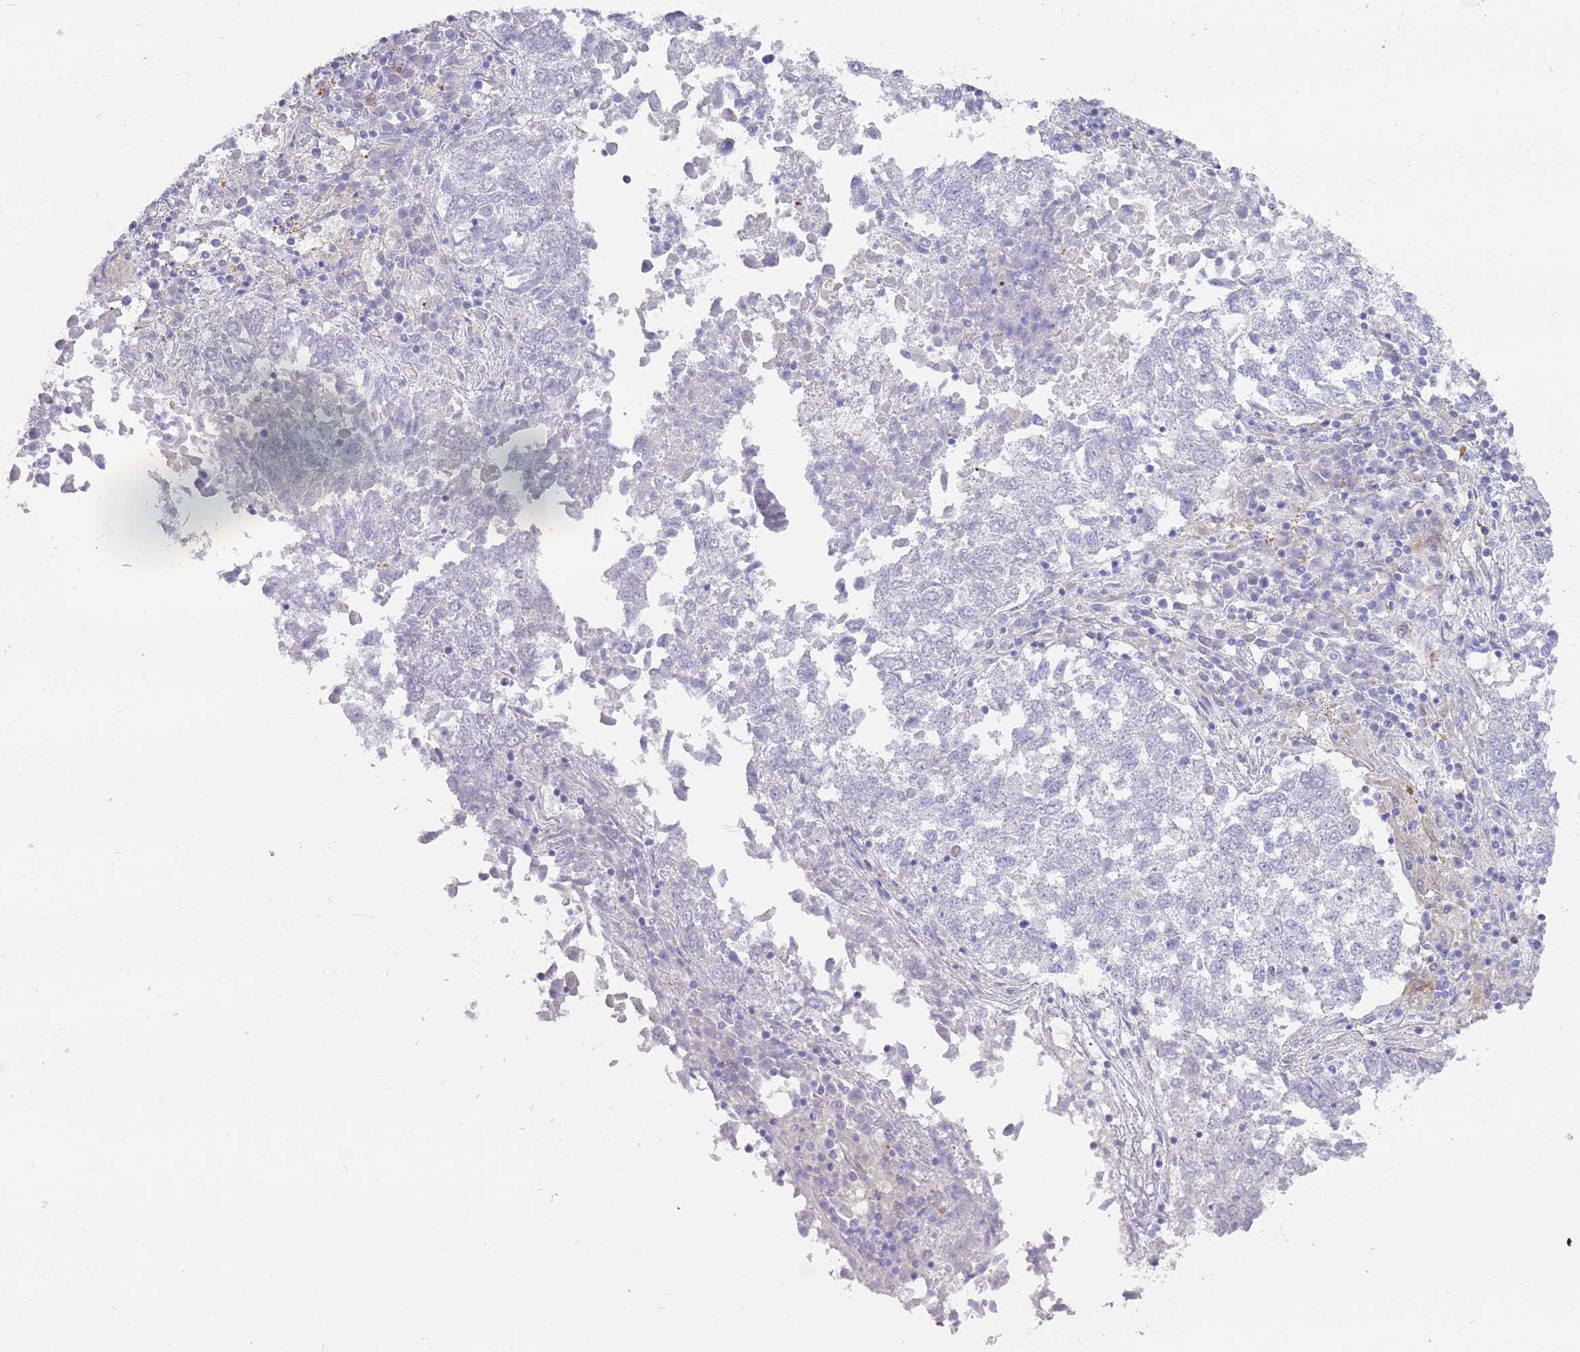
{"staining": {"intensity": "negative", "quantity": "none", "location": "none"}, "tissue": "lung cancer", "cell_type": "Tumor cells", "image_type": "cancer", "snomed": [{"axis": "morphology", "description": "Squamous cell carcinoma, NOS"}, {"axis": "topography", "description": "Lung"}], "caption": "Protein analysis of squamous cell carcinoma (lung) shows no significant positivity in tumor cells. (Immunohistochemistry, brightfield microscopy, high magnification).", "gene": "DIPK1C", "patient": {"sex": "male", "age": 73}}